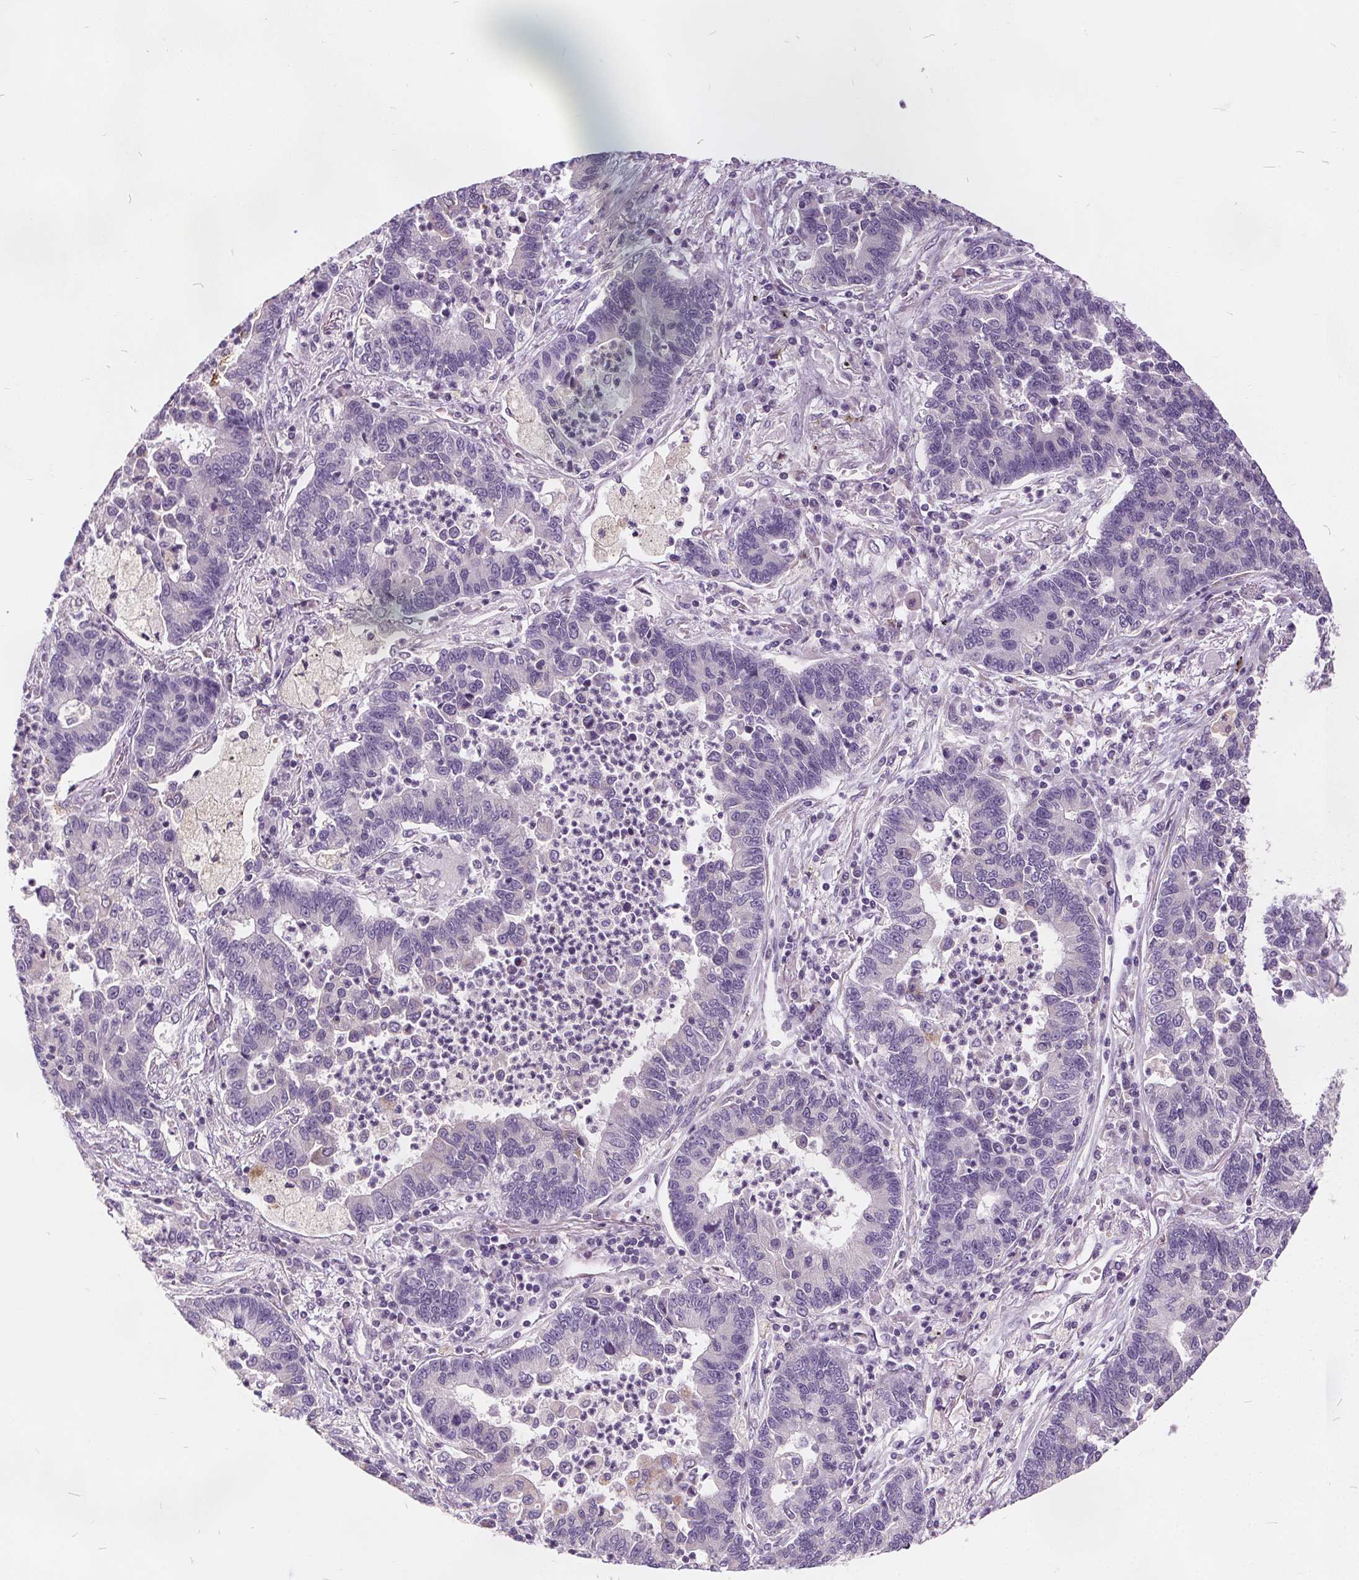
{"staining": {"intensity": "negative", "quantity": "none", "location": "none"}, "tissue": "lung cancer", "cell_type": "Tumor cells", "image_type": "cancer", "snomed": [{"axis": "morphology", "description": "Adenocarcinoma, NOS"}, {"axis": "topography", "description": "Lung"}], "caption": "Human adenocarcinoma (lung) stained for a protein using immunohistochemistry (IHC) displays no expression in tumor cells.", "gene": "ACOX2", "patient": {"sex": "female", "age": 57}}